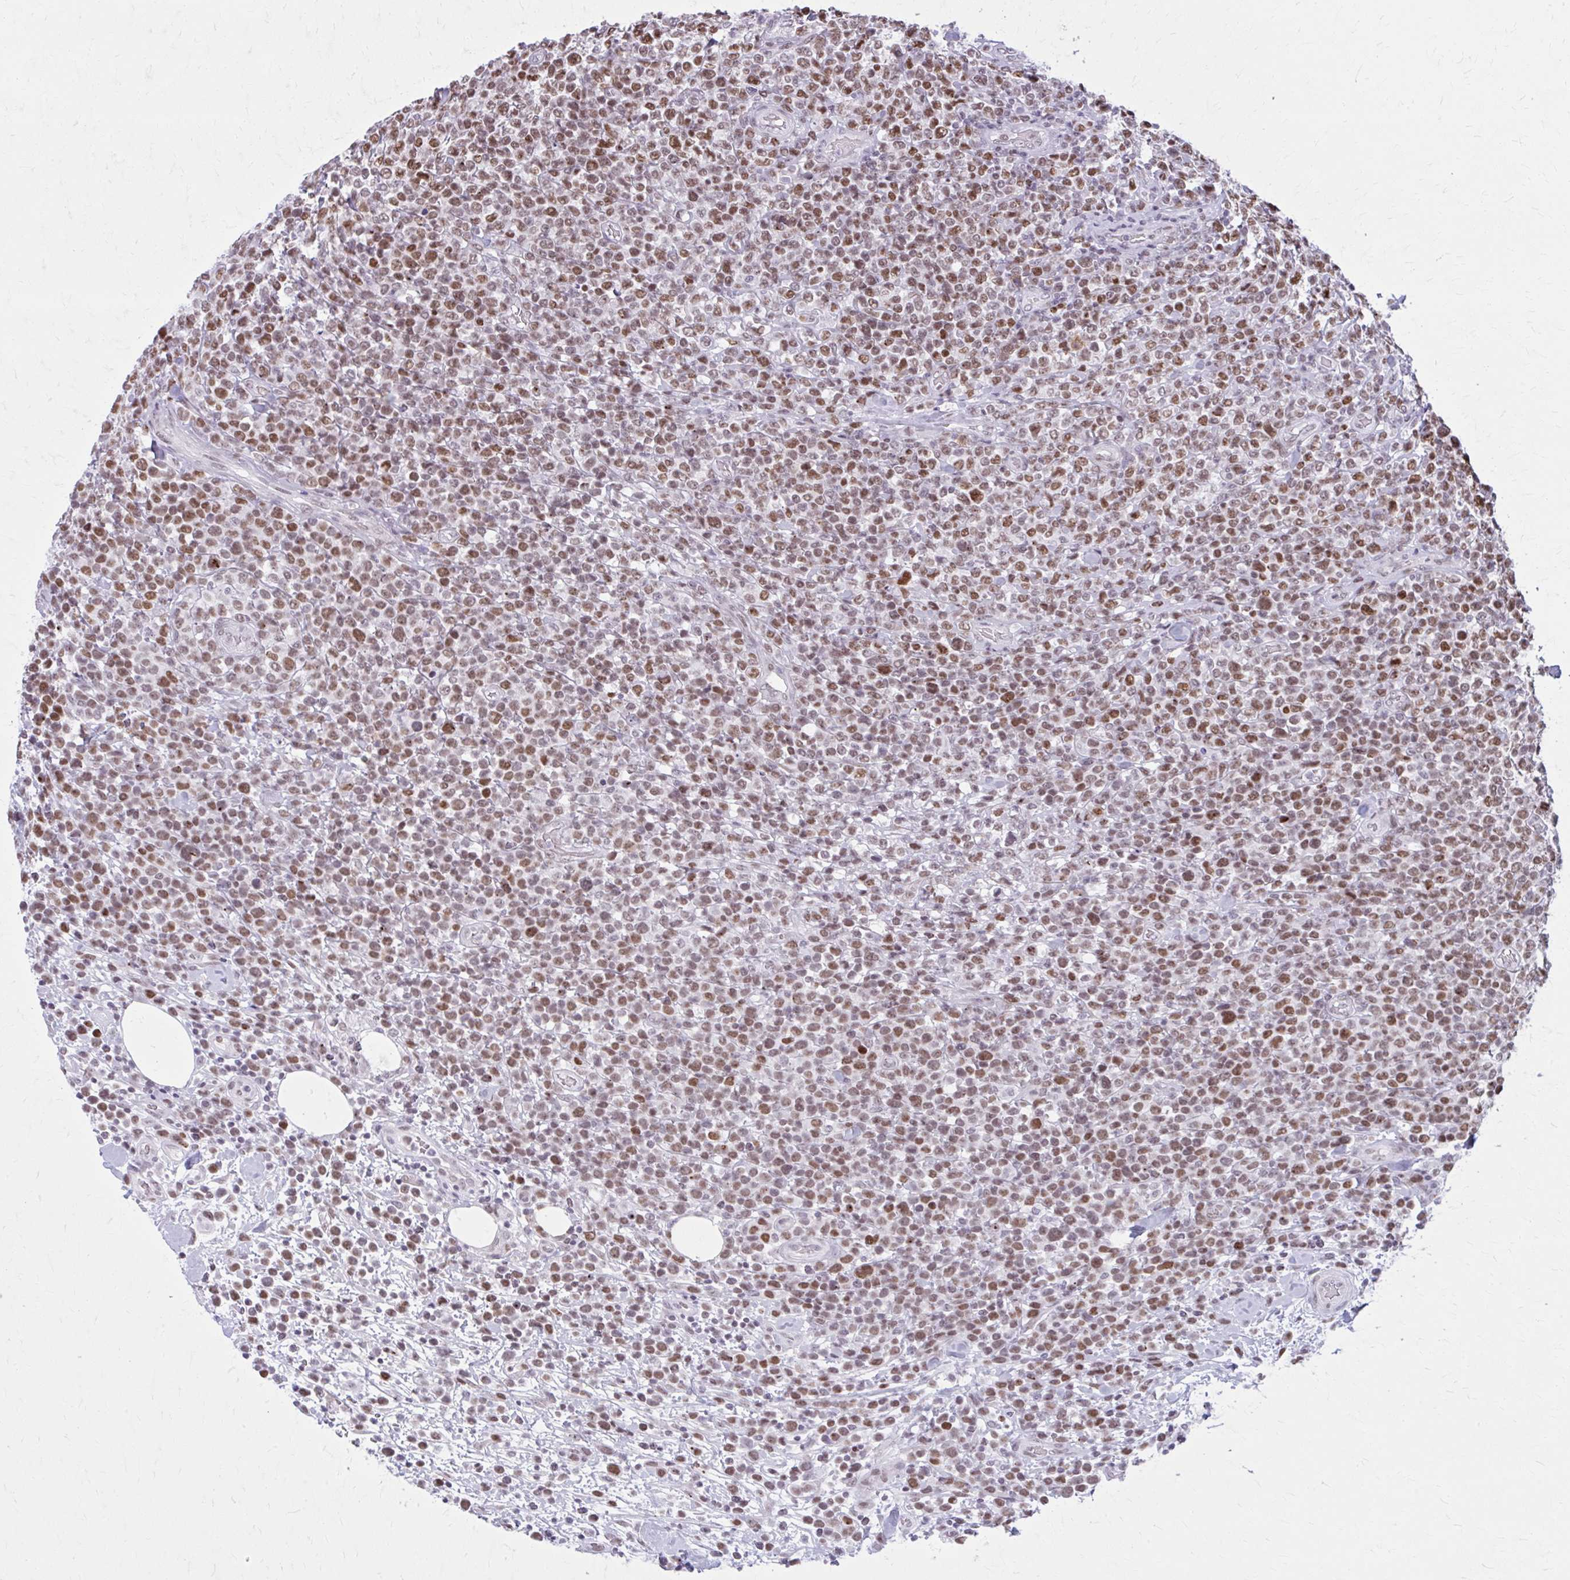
{"staining": {"intensity": "moderate", "quantity": ">75%", "location": "nuclear"}, "tissue": "lymphoma", "cell_type": "Tumor cells", "image_type": "cancer", "snomed": [{"axis": "morphology", "description": "Malignant lymphoma, non-Hodgkin's type, High grade"}, {"axis": "topography", "description": "Soft tissue"}], "caption": "Tumor cells display medium levels of moderate nuclear positivity in approximately >75% of cells in malignant lymphoma, non-Hodgkin's type (high-grade). (DAB = brown stain, brightfield microscopy at high magnification).", "gene": "PABIR1", "patient": {"sex": "female", "age": 56}}